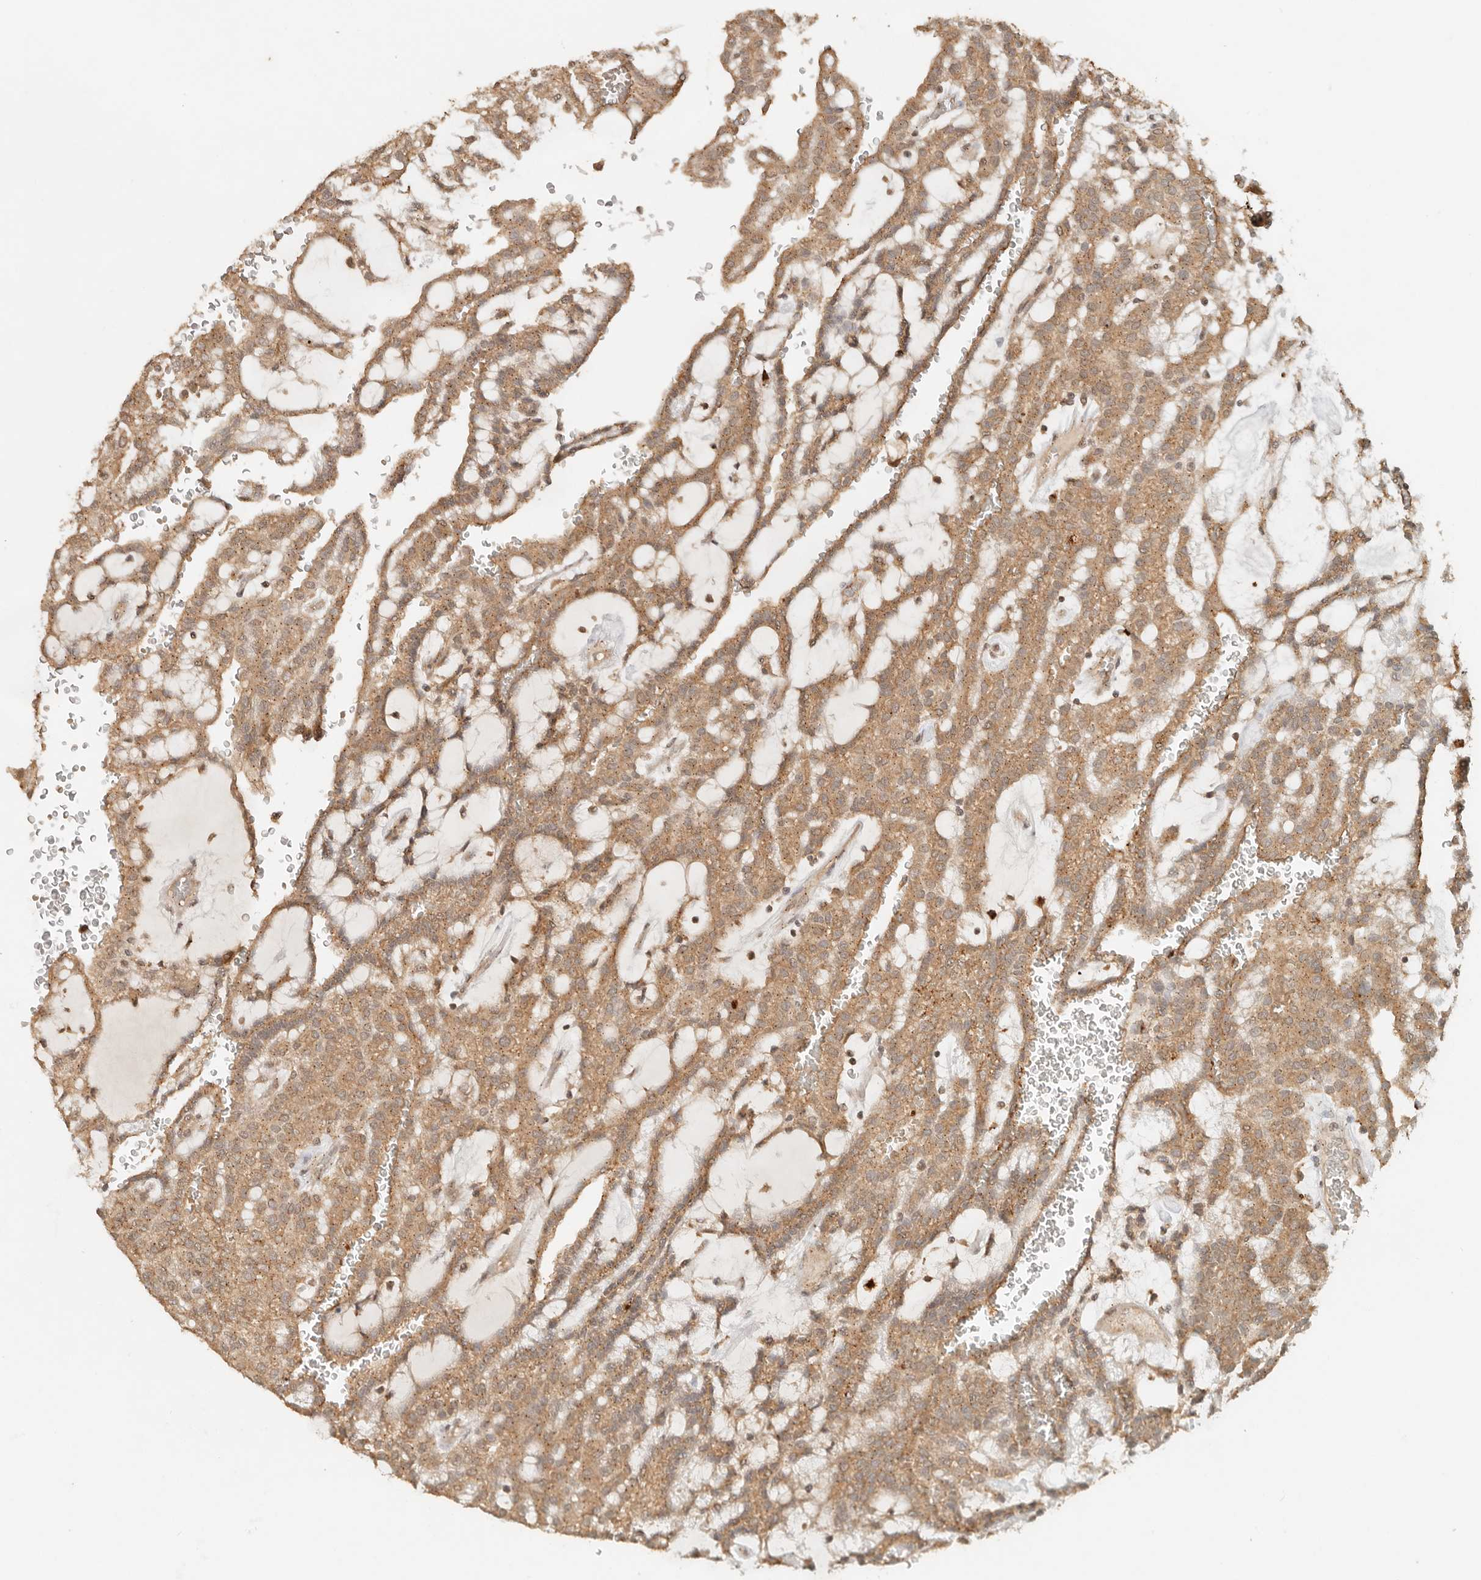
{"staining": {"intensity": "moderate", "quantity": ">75%", "location": "cytoplasmic/membranous"}, "tissue": "renal cancer", "cell_type": "Tumor cells", "image_type": "cancer", "snomed": [{"axis": "morphology", "description": "Adenocarcinoma, NOS"}, {"axis": "topography", "description": "Kidney"}], "caption": "Tumor cells demonstrate medium levels of moderate cytoplasmic/membranous staining in about >75% of cells in renal cancer (adenocarcinoma). The protein is shown in brown color, while the nuclei are stained blue.", "gene": "LMO4", "patient": {"sex": "male", "age": 63}}